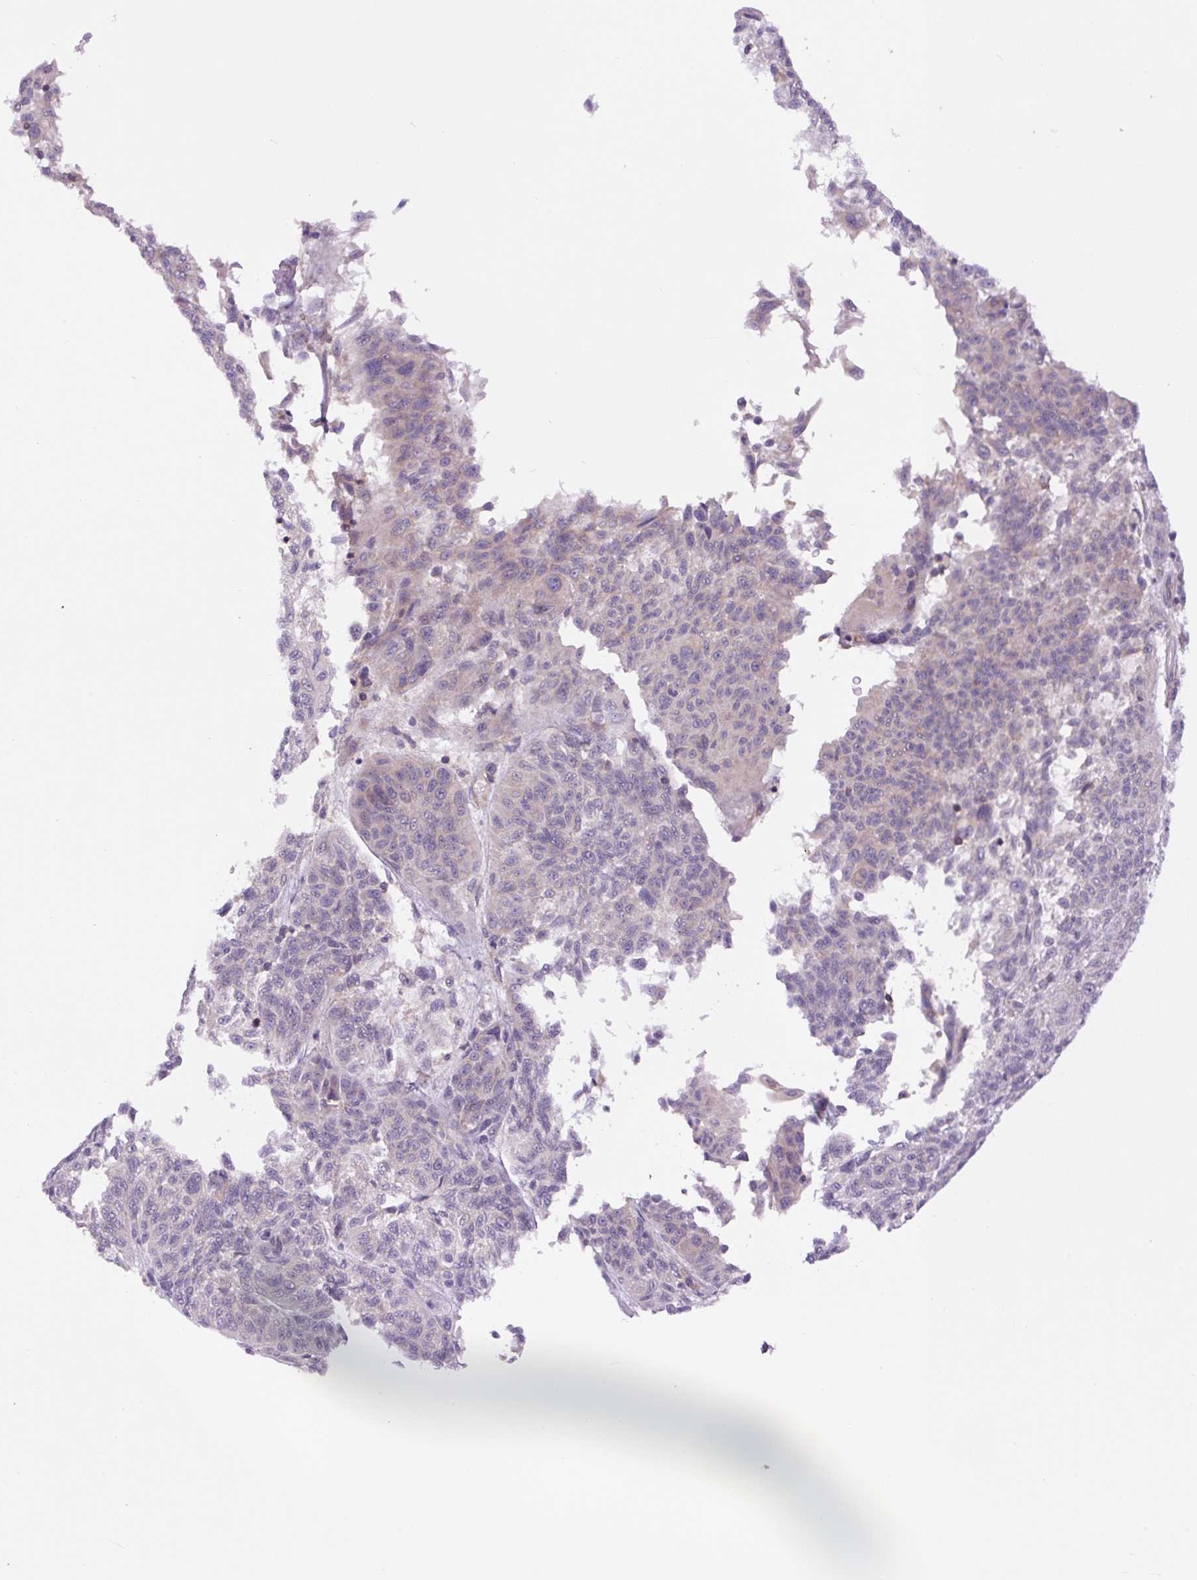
{"staining": {"intensity": "negative", "quantity": "none", "location": "none"}, "tissue": "melanoma", "cell_type": "Tumor cells", "image_type": "cancer", "snomed": [{"axis": "morphology", "description": "Malignant melanoma, NOS"}, {"axis": "topography", "description": "Skin"}], "caption": "Human malignant melanoma stained for a protein using immunohistochemistry (IHC) exhibits no staining in tumor cells.", "gene": "MINK1", "patient": {"sex": "male", "age": 53}}